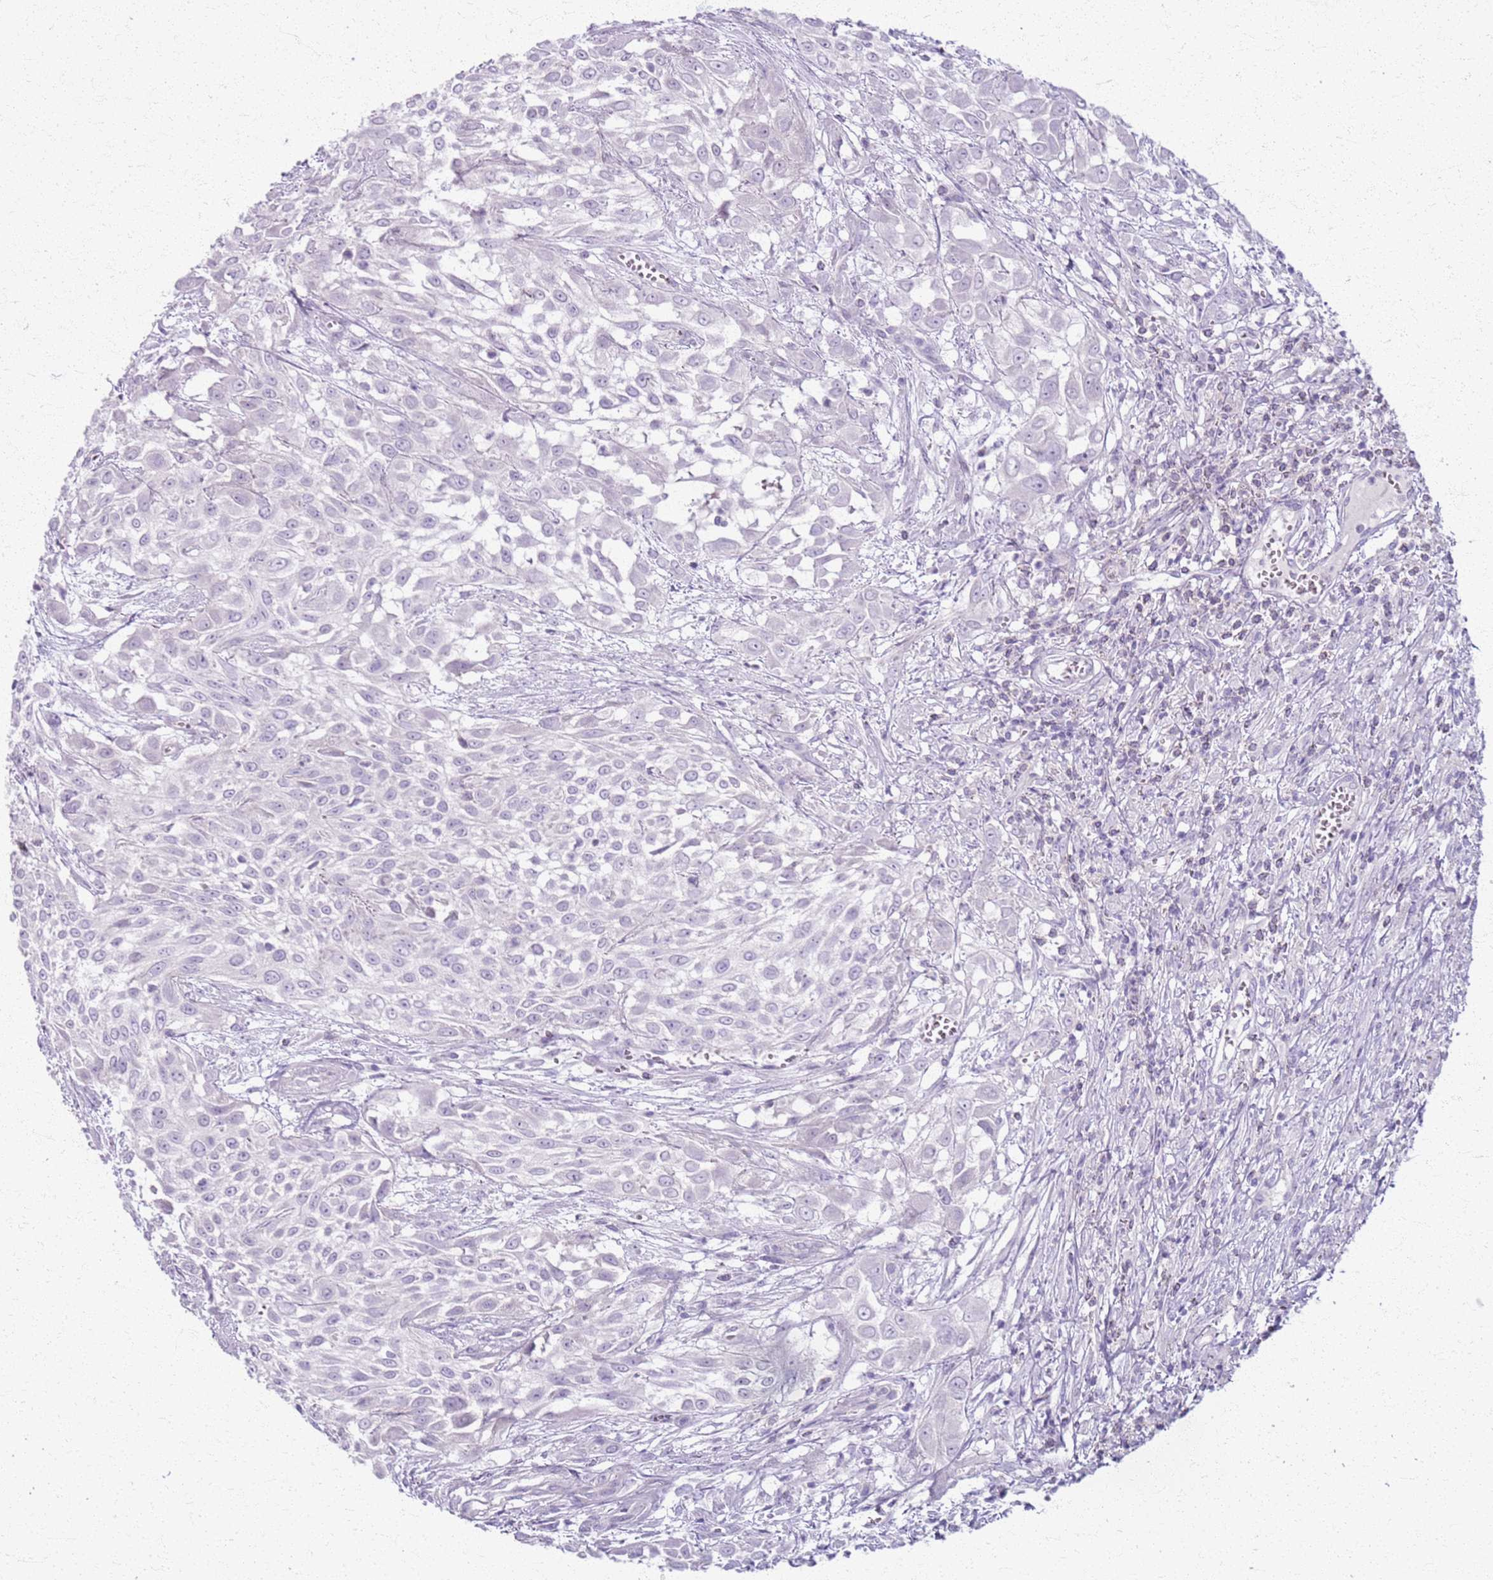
{"staining": {"intensity": "negative", "quantity": "none", "location": "none"}, "tissue": "urothelial cancer", "cell_type": "Tumor cells", "image_type": "cancer", "snomed": [{"axis": "morphology", "description": "Urothelial carcinoma, High grade"}, {"axis": "topography", "description": "Urinary bladder"}], "caption": "Tumor cells are negative for protein expression in human high-grade urothelial carcinoma.", "gene": "CSRP3", "patient": {"sex": "male", "age": 57}}